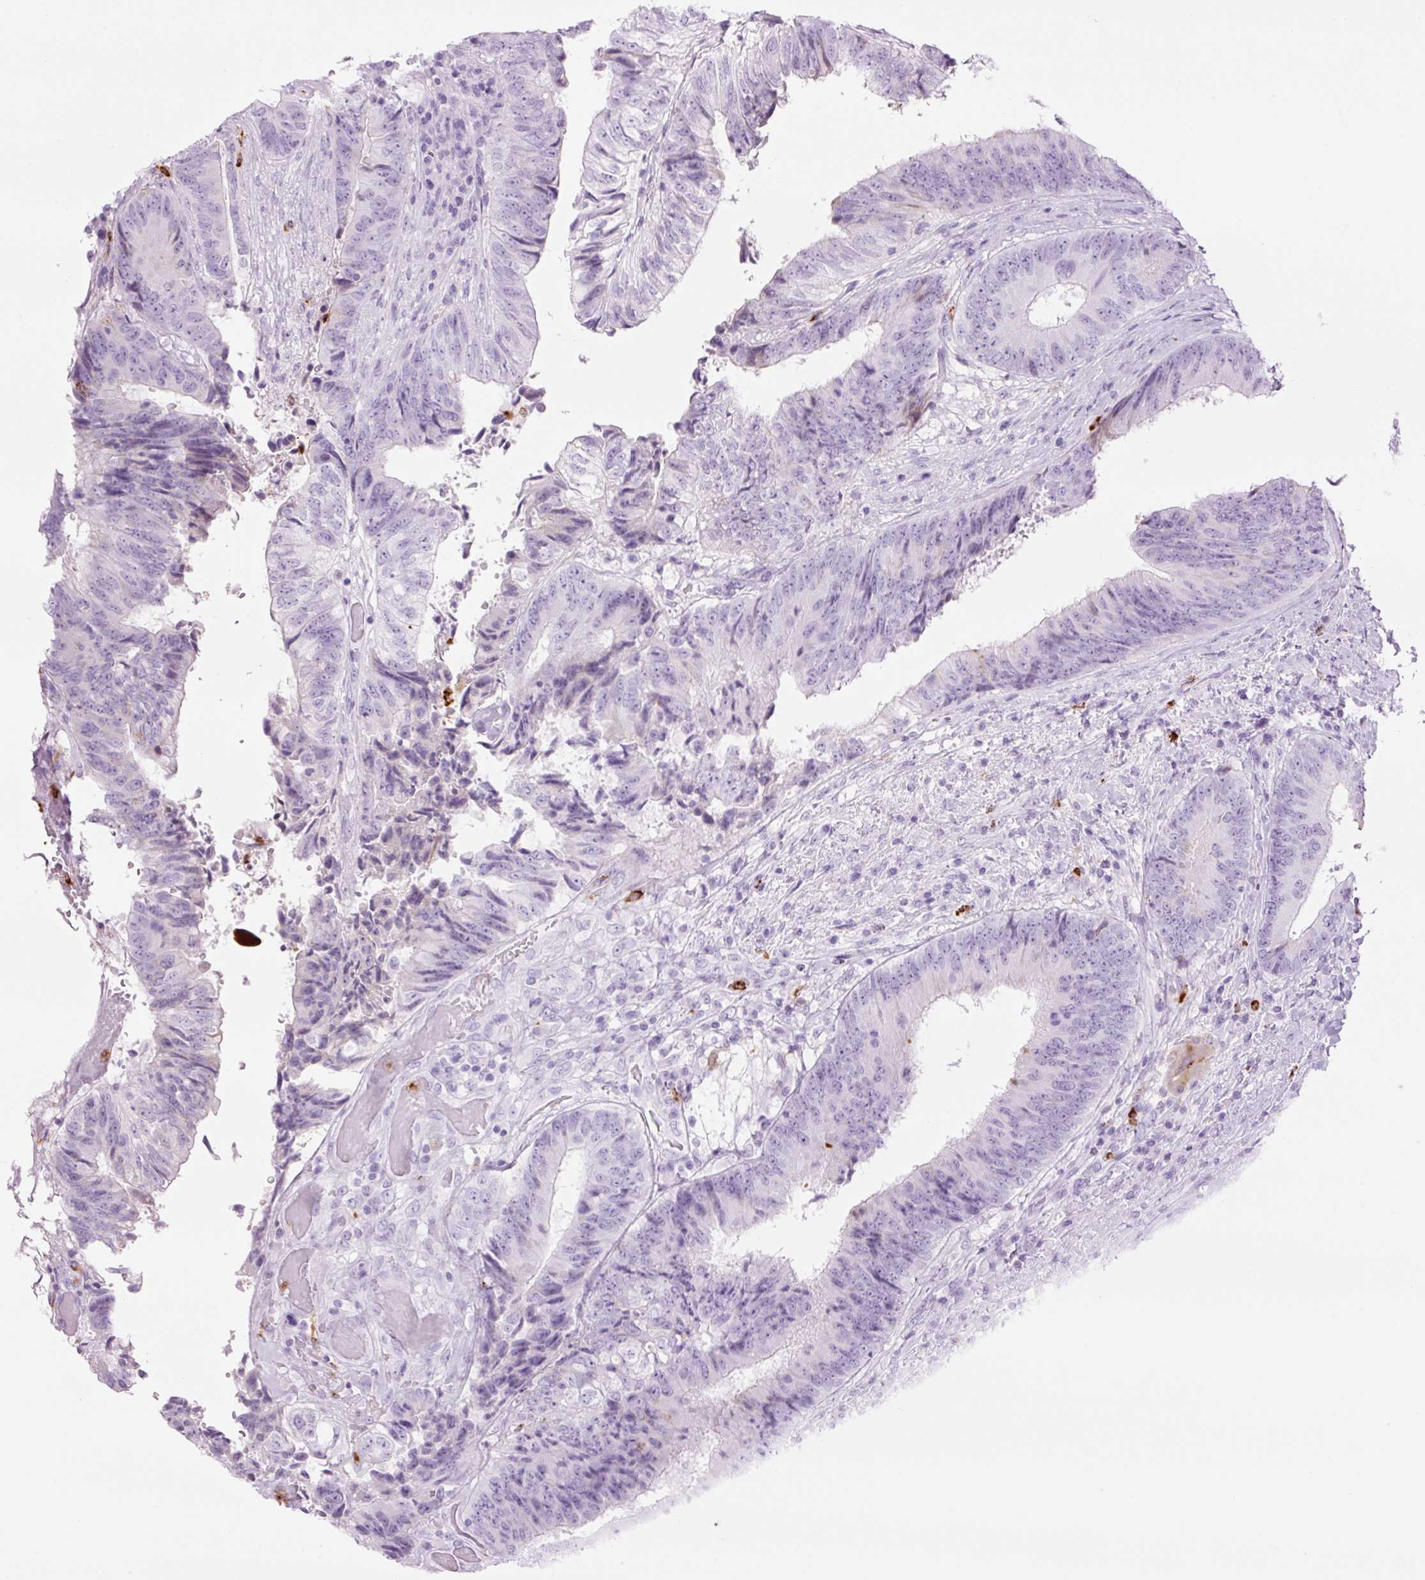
{"staining": {"intensity": "negative", "quantity": "none", "location": "none"}, "tissue": "colorectal cancer", "cell_type": "Tumor cells", "image_type": "cancer", "snomed": [{"axis": "morphology", "description": "Adenocarcinoma, NOS"}, {"axis": "topography", "description": "Rectum"}], "caption": "Colorectal cancer was stained to show a protein in brown. There is no significant expression in tumor cells.", "gene": "LYZ", "patient": {"sex": "male", "age": 72}}